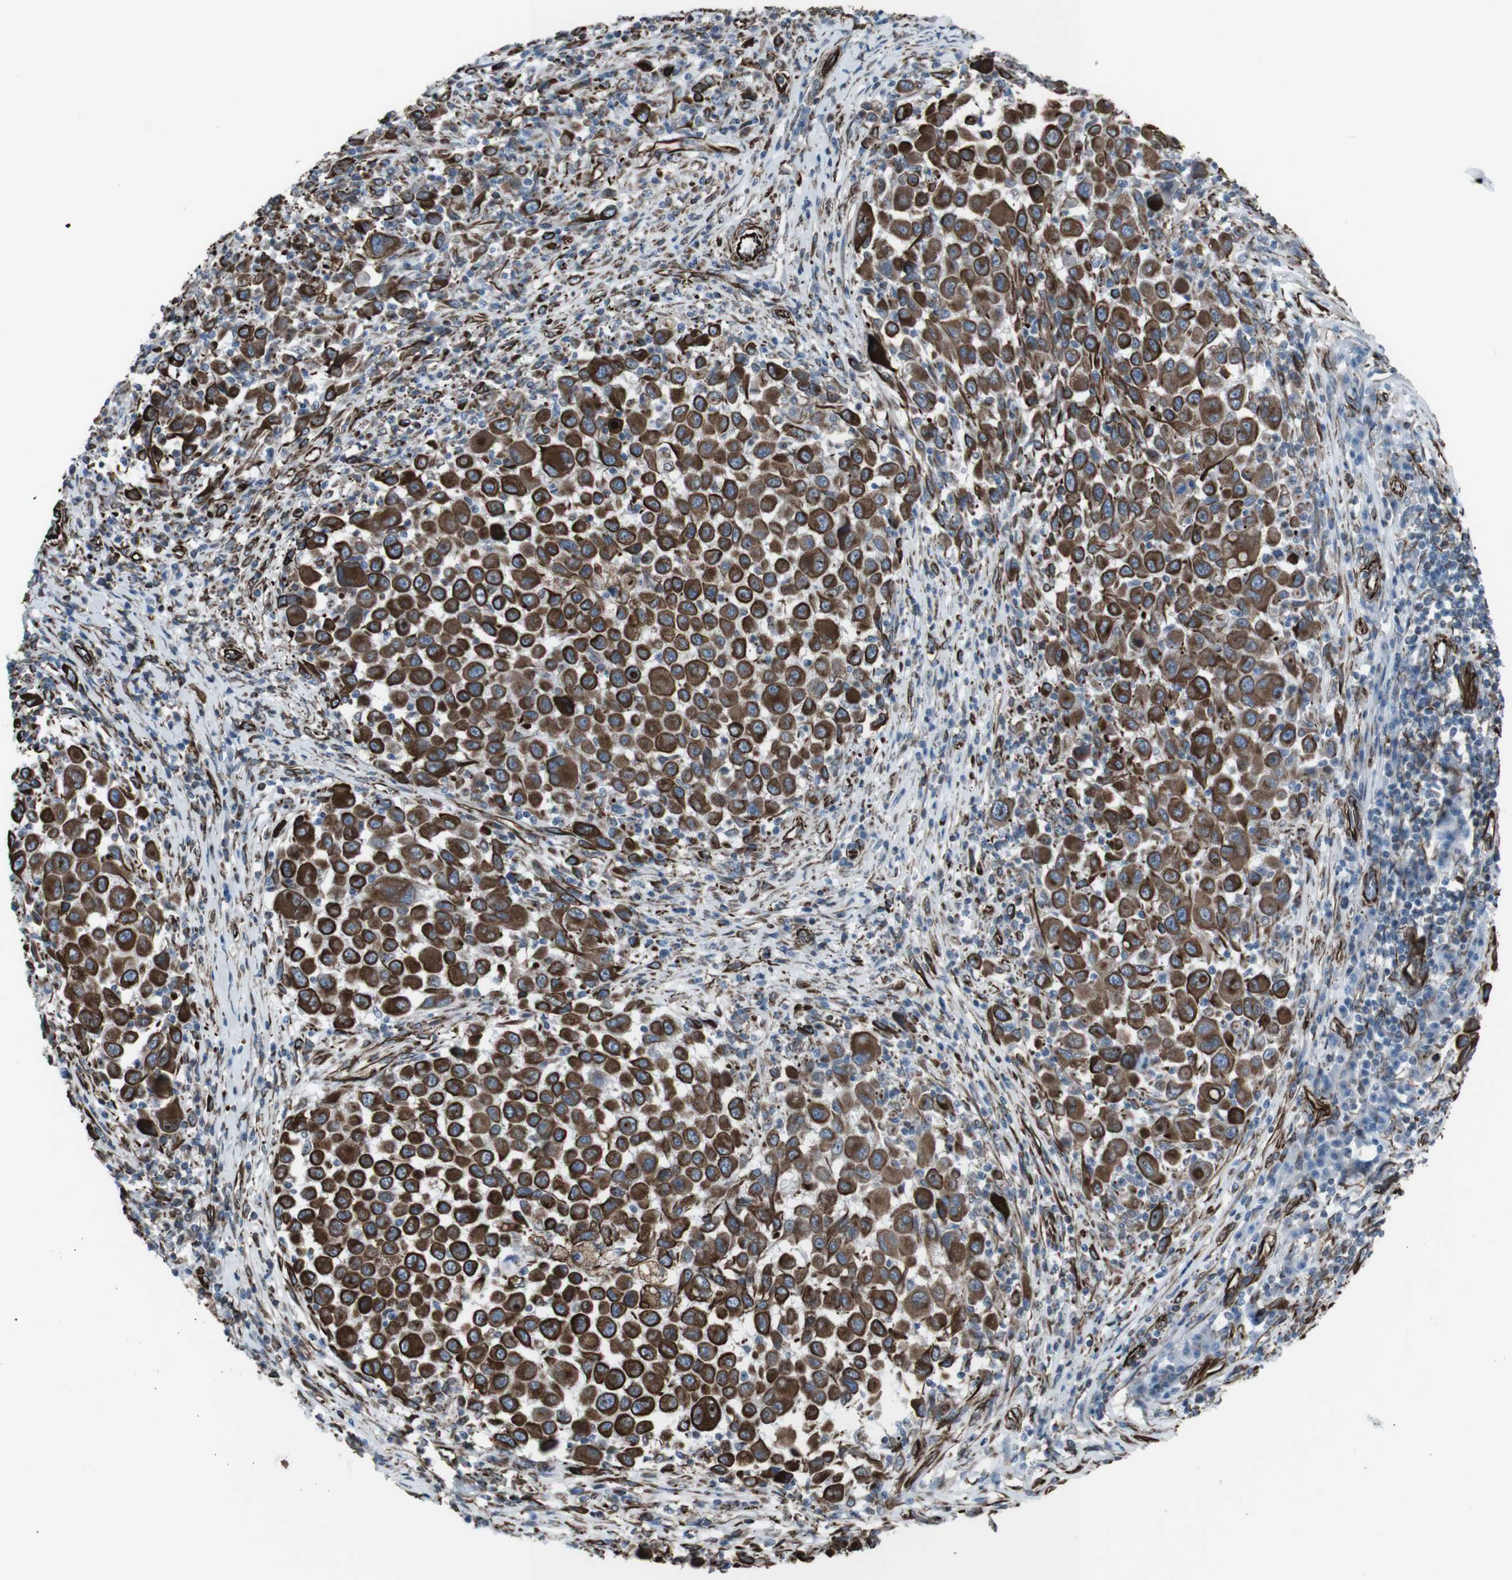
{"staining": {"intensity": "strong", "quantity": ">75%", "location": "cytoplasmic/membranous"}, "tissue": "melanoma", "cell_type": "Tumor cells", "image_type": "cancer", "snomed": [{"axis": "morphology", "description": "Malignant melanoma, Metastatic site"}, {"axis": "topography", "description": "Lymph node"}], "caption": "IHC photomicrograph of malignant melanoma (metastatic site) stained for a protein (brown), which reveals high levels of strong cytoplasmic/membranous positivity in about >75% of tumor cells.", "gene": "ZDHHC6", "patient": {"sex": "male", "age": 61}}